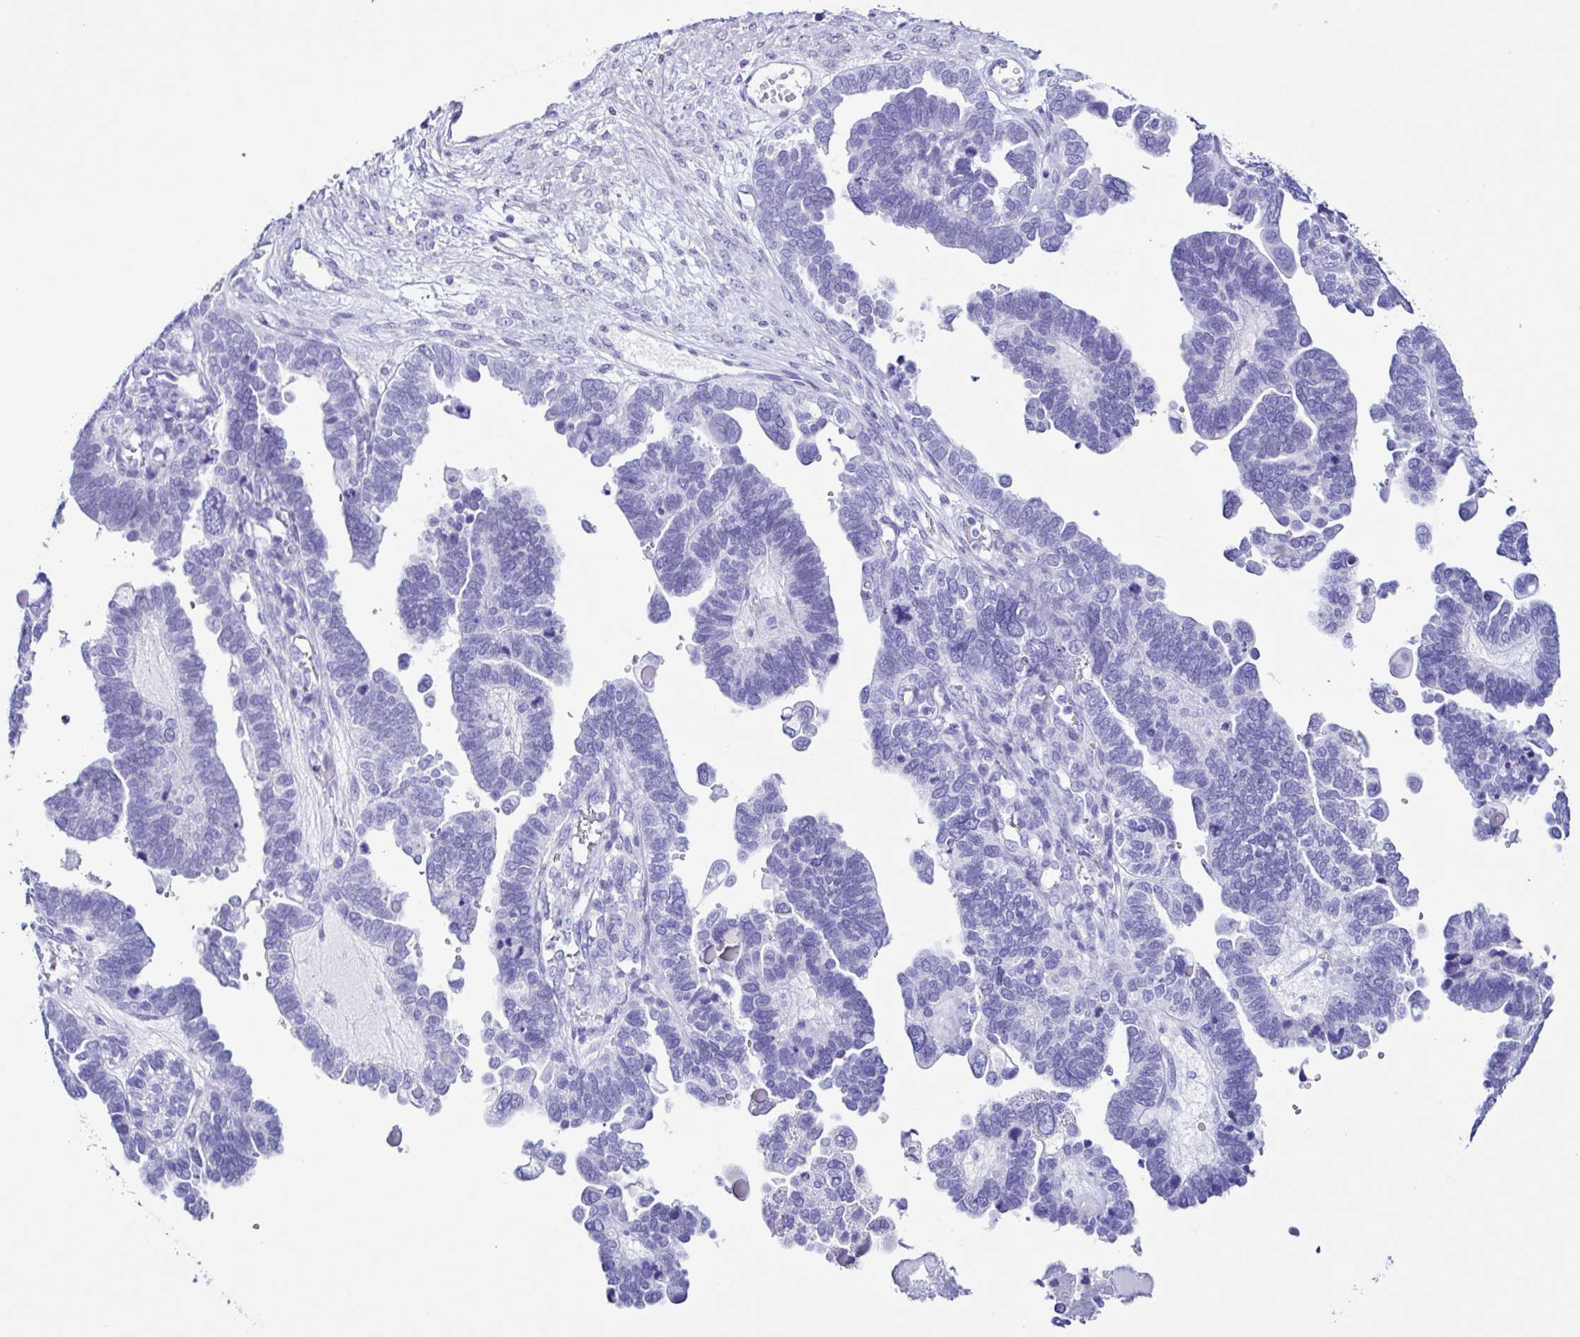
{"staining": {"intensity": "negative", "quantity": "none", "location": "none"}, "tissue": "ovarian cancer", "cell_type": "Tumor cells", "image_type": "cancer", "snomed": [{"axis": "morphology", "description": "Cystadenocarcinoma, serous, NOS"}, {"axis": "topography", "description": "Ovary"}], "caption": "High power microscopy histopathology image of an immunohistochemistry photomicrograph of ovarian cancer (serous cystadenocarcinoma), revealing no significant expression in tumor cells.", "gene": "PIGF", "patient": {"sex": "female", "age": 51}}